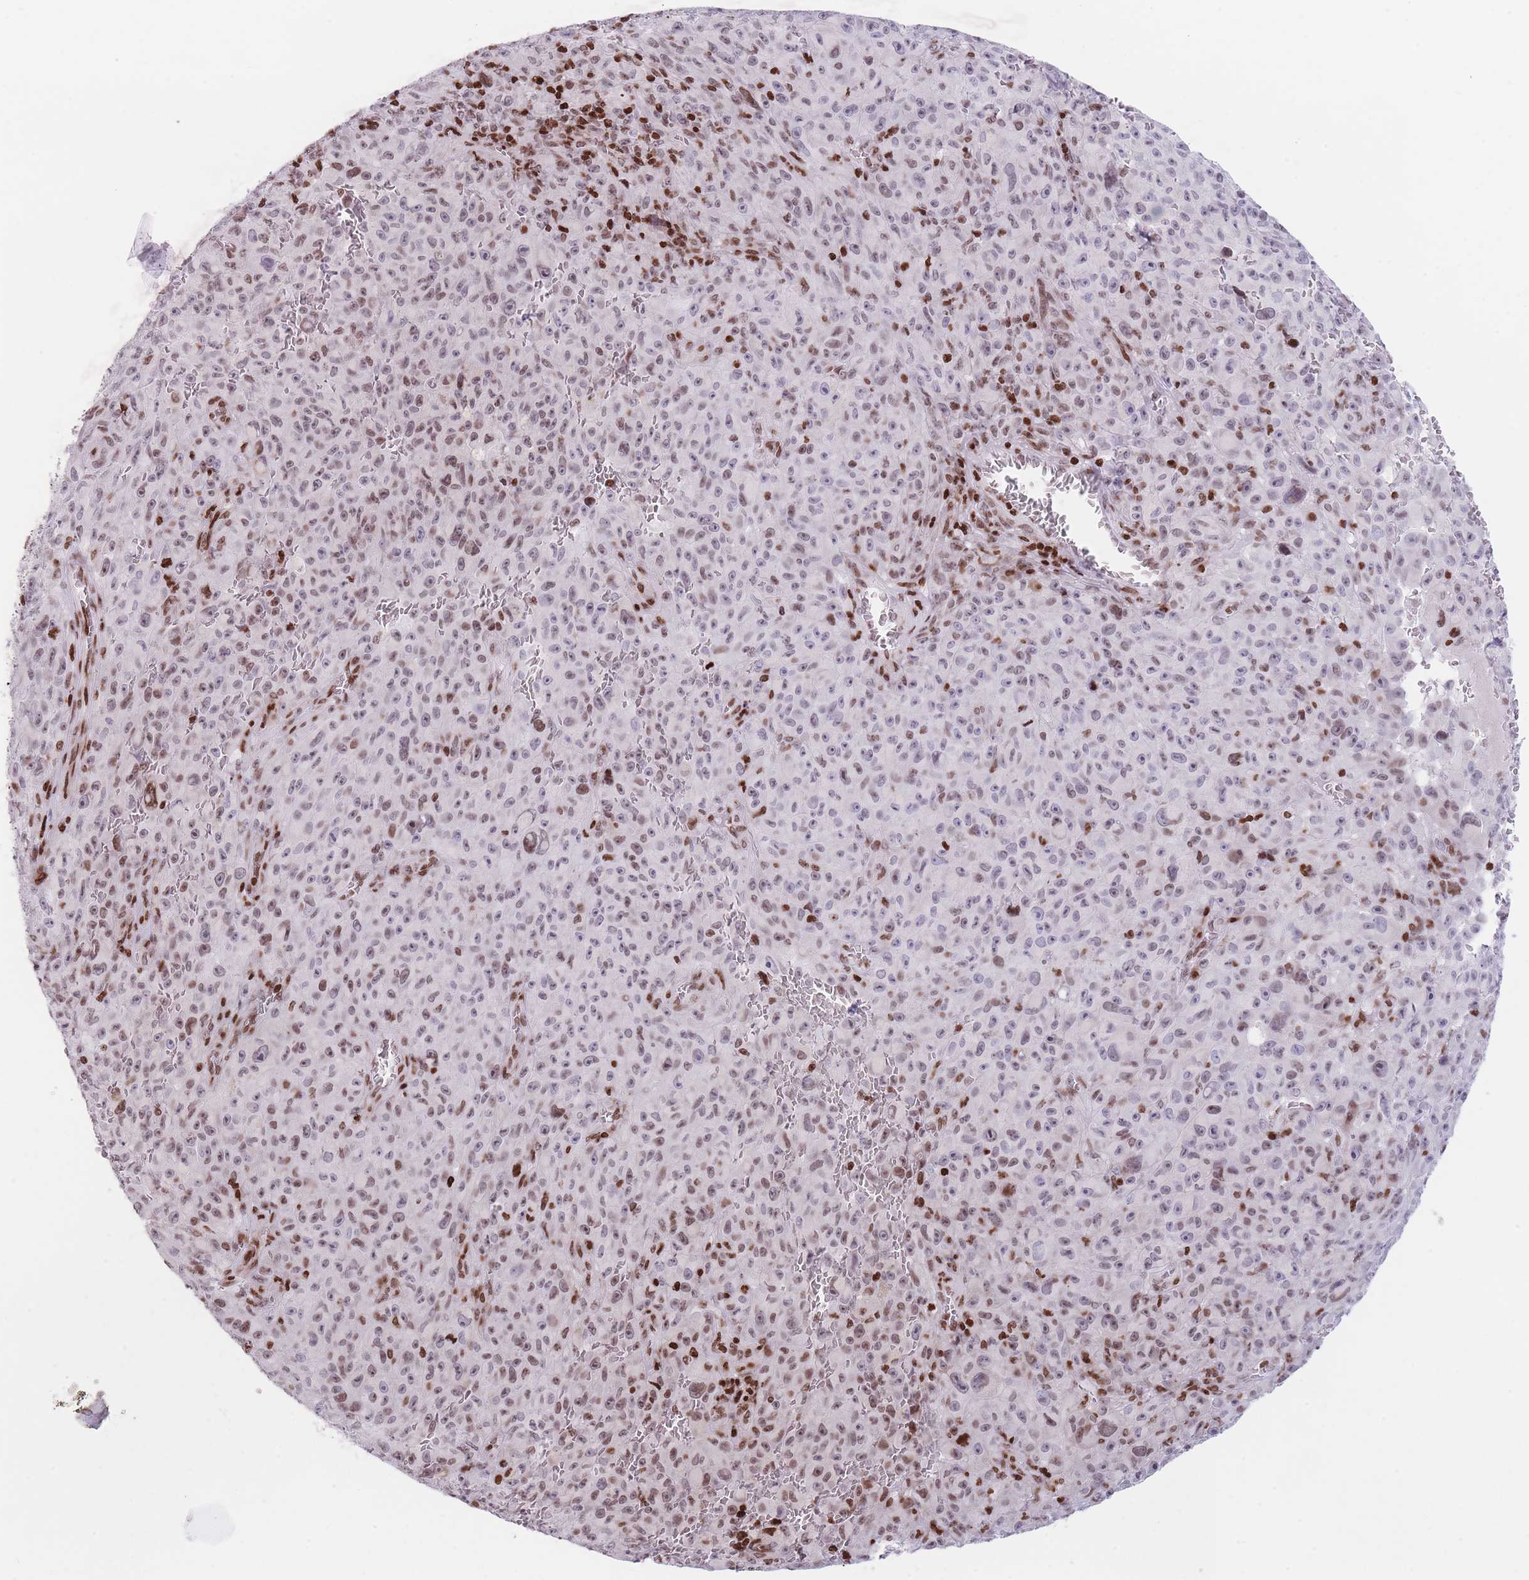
{"staining": {"intensity": "moderate", "quantity": "<25%", "location": "nuclear"}, "tissue": "melanoma", "cell_type": "Tumor cells", "image_type": "cancer", "snomed": [{"axis": "morphology", "description": "Malignant melanoma, NOS"}, {"axis": "topography", "description": "Skin"}], "caption": "Malignant melanoma tissue displays moderate nuclear staining in approximately <25% of tumor cells, visualized by immunohistochemistry.", "gene": "AK9", "patient": {"sex": "female", "age": 82}}